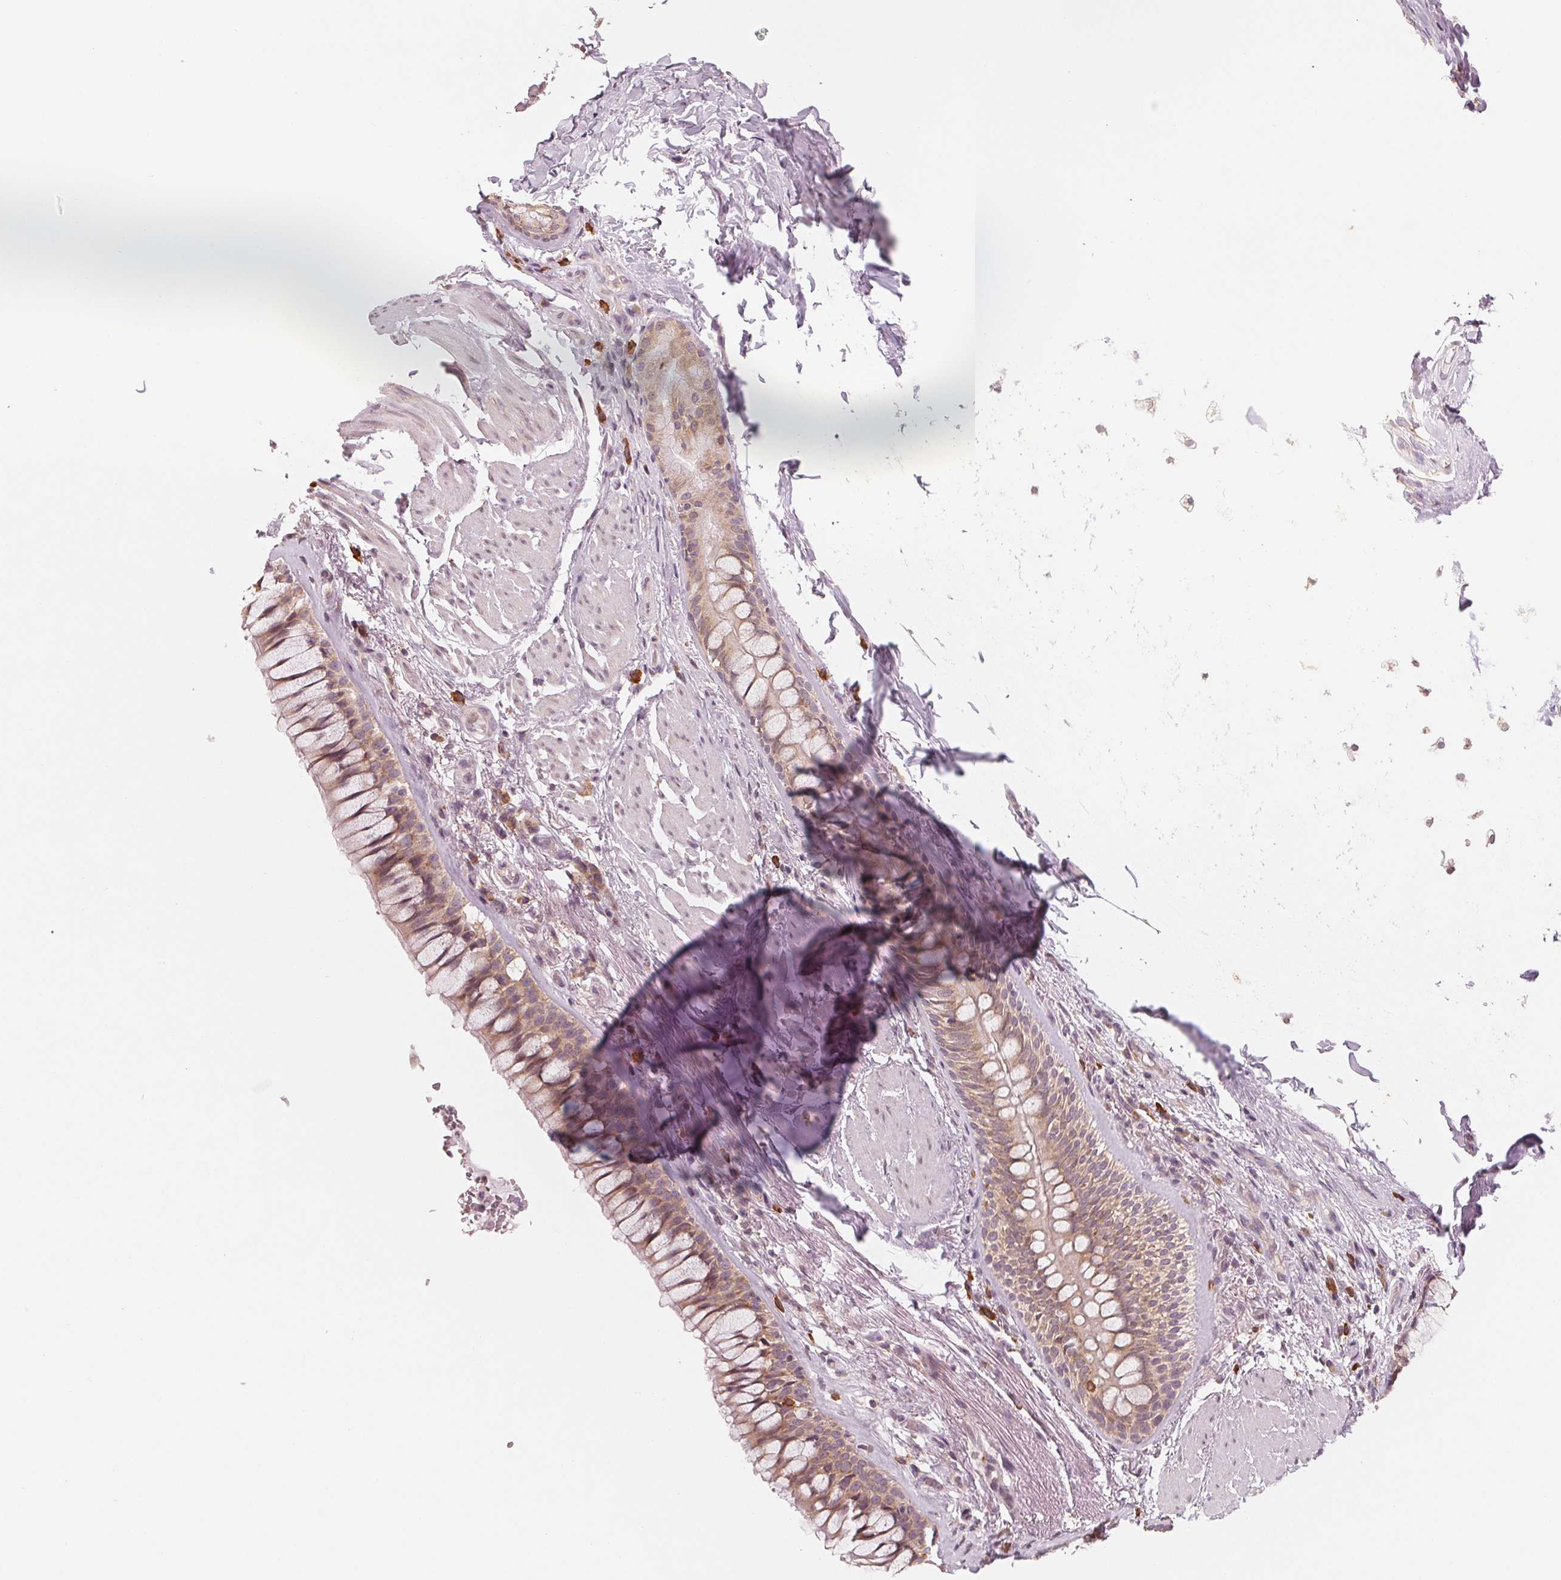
{"staining": {"intensity": "negative", "quantity": "none", "location": "none"}, "tissue": "soft tissue", "cell_type": "Chondrocytes", "image_type": "normal", "snomed": [{"axis": "morphology", "description": "Normal tissue, NOS"}, {"axis": "topography", "description": "Cartilage tissue"}, {"axis": "topography", "description": "Bronchus"}], "caption": "DAB immunohistochemical staining of benign soft tissue shows no significant expression in chondrocytes. Brightfield microscopy of immunohistochemistry (IHC) stained with DAB (brown) and hematoxylin (blue), captured at high magnification.", "gene": "GIGYF2", "patient": {"sex": "male", "age": 64}}